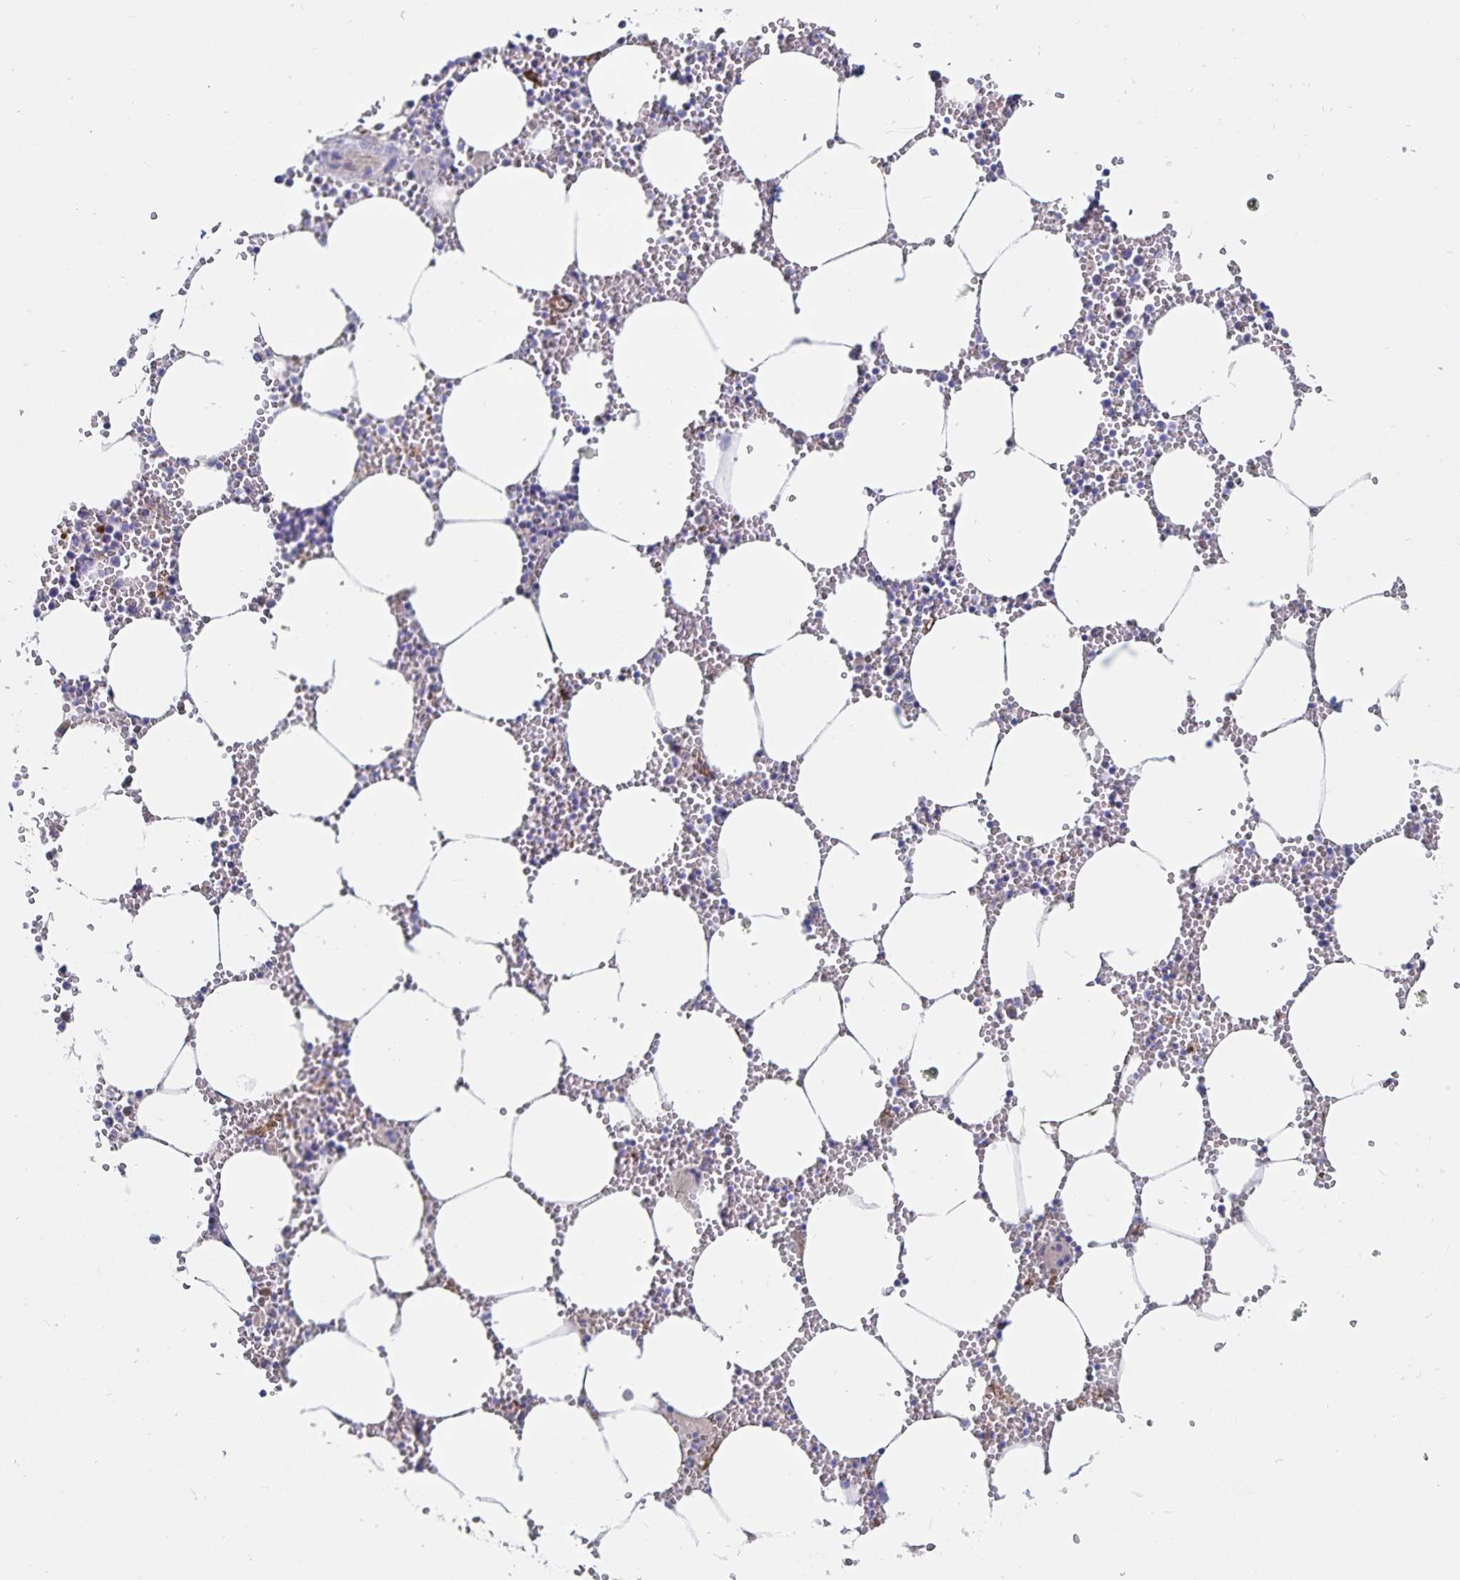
{"staining": {"intensity": "negative", "quantity": "none", "location": "none"}, "tissue": "bone marrow", "cell_type": "Hematopoietic cells", "image_type": "normal", "snomed": [{"axis": "morphology", "description": "Normal tissue, NOS"}, {"axis": "topography", "description": "Bone marrow"}], "caption": "An immunohistochemistry image of benign bone marrow is shown. There is no staining in hematopoietic cells of bone marrow.", "gene": "SSTR1", "patient": {"sex": "male", "age": 54}}